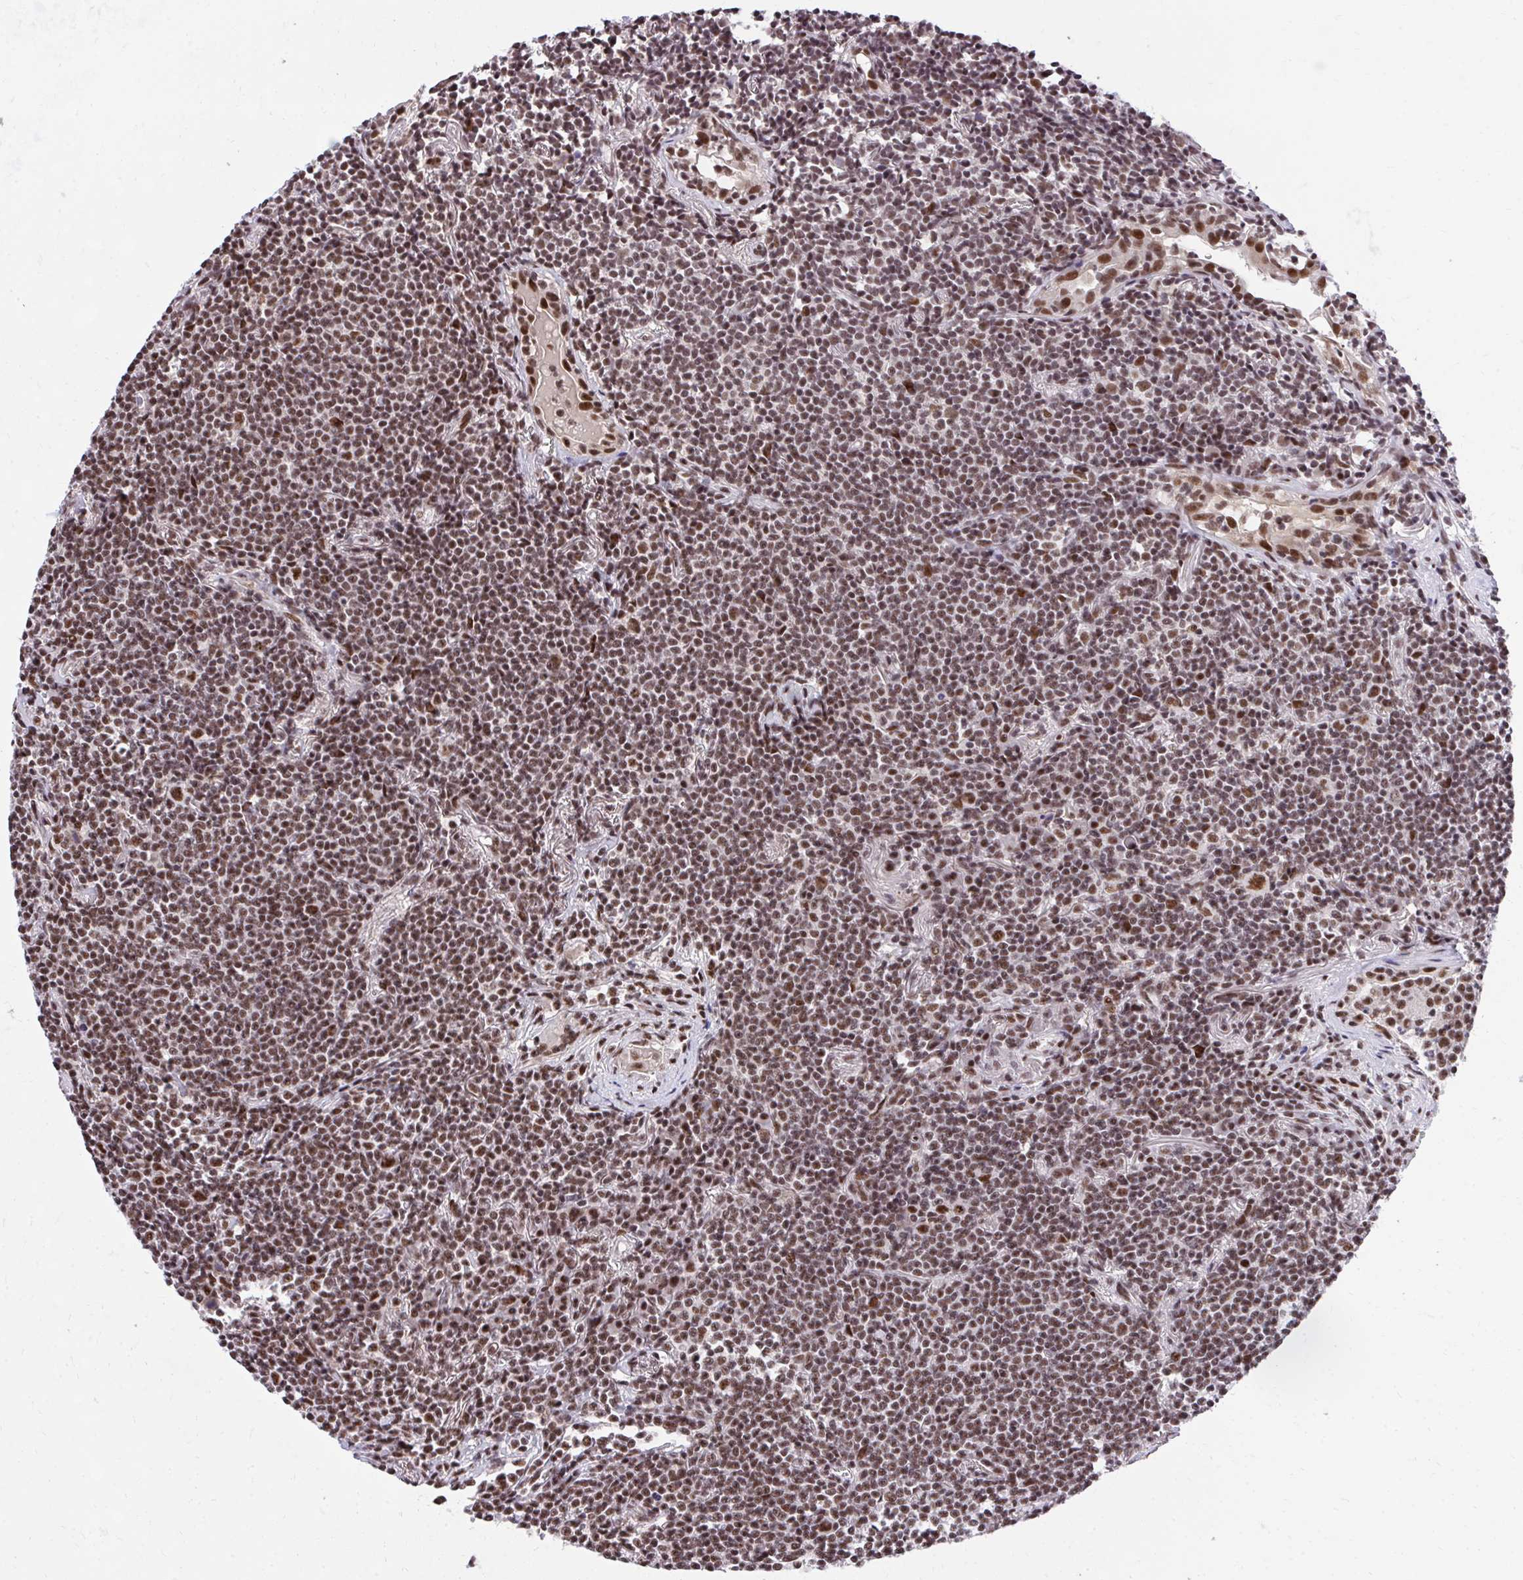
{"staining": {"intensity": "moderate", "quantity": ">75%", "location": "nuclear"}, "tissue": "lymphoma", "cell_type": "Tumor cells", "image_type": "cancer", "snomed": [{"axis": "morphology", "description": "Malignant lymphoma, non-Hodgkin's type, Low grade"}, {"axis": "topography", "description": "Lung"}], "caption": "Tumor cells exhibit medium levels of moderate nuclear expression in about >75% of cells in human lymphoma.", "gene": "SYNE4", "patient": {"sex": "female", "age": 71}}